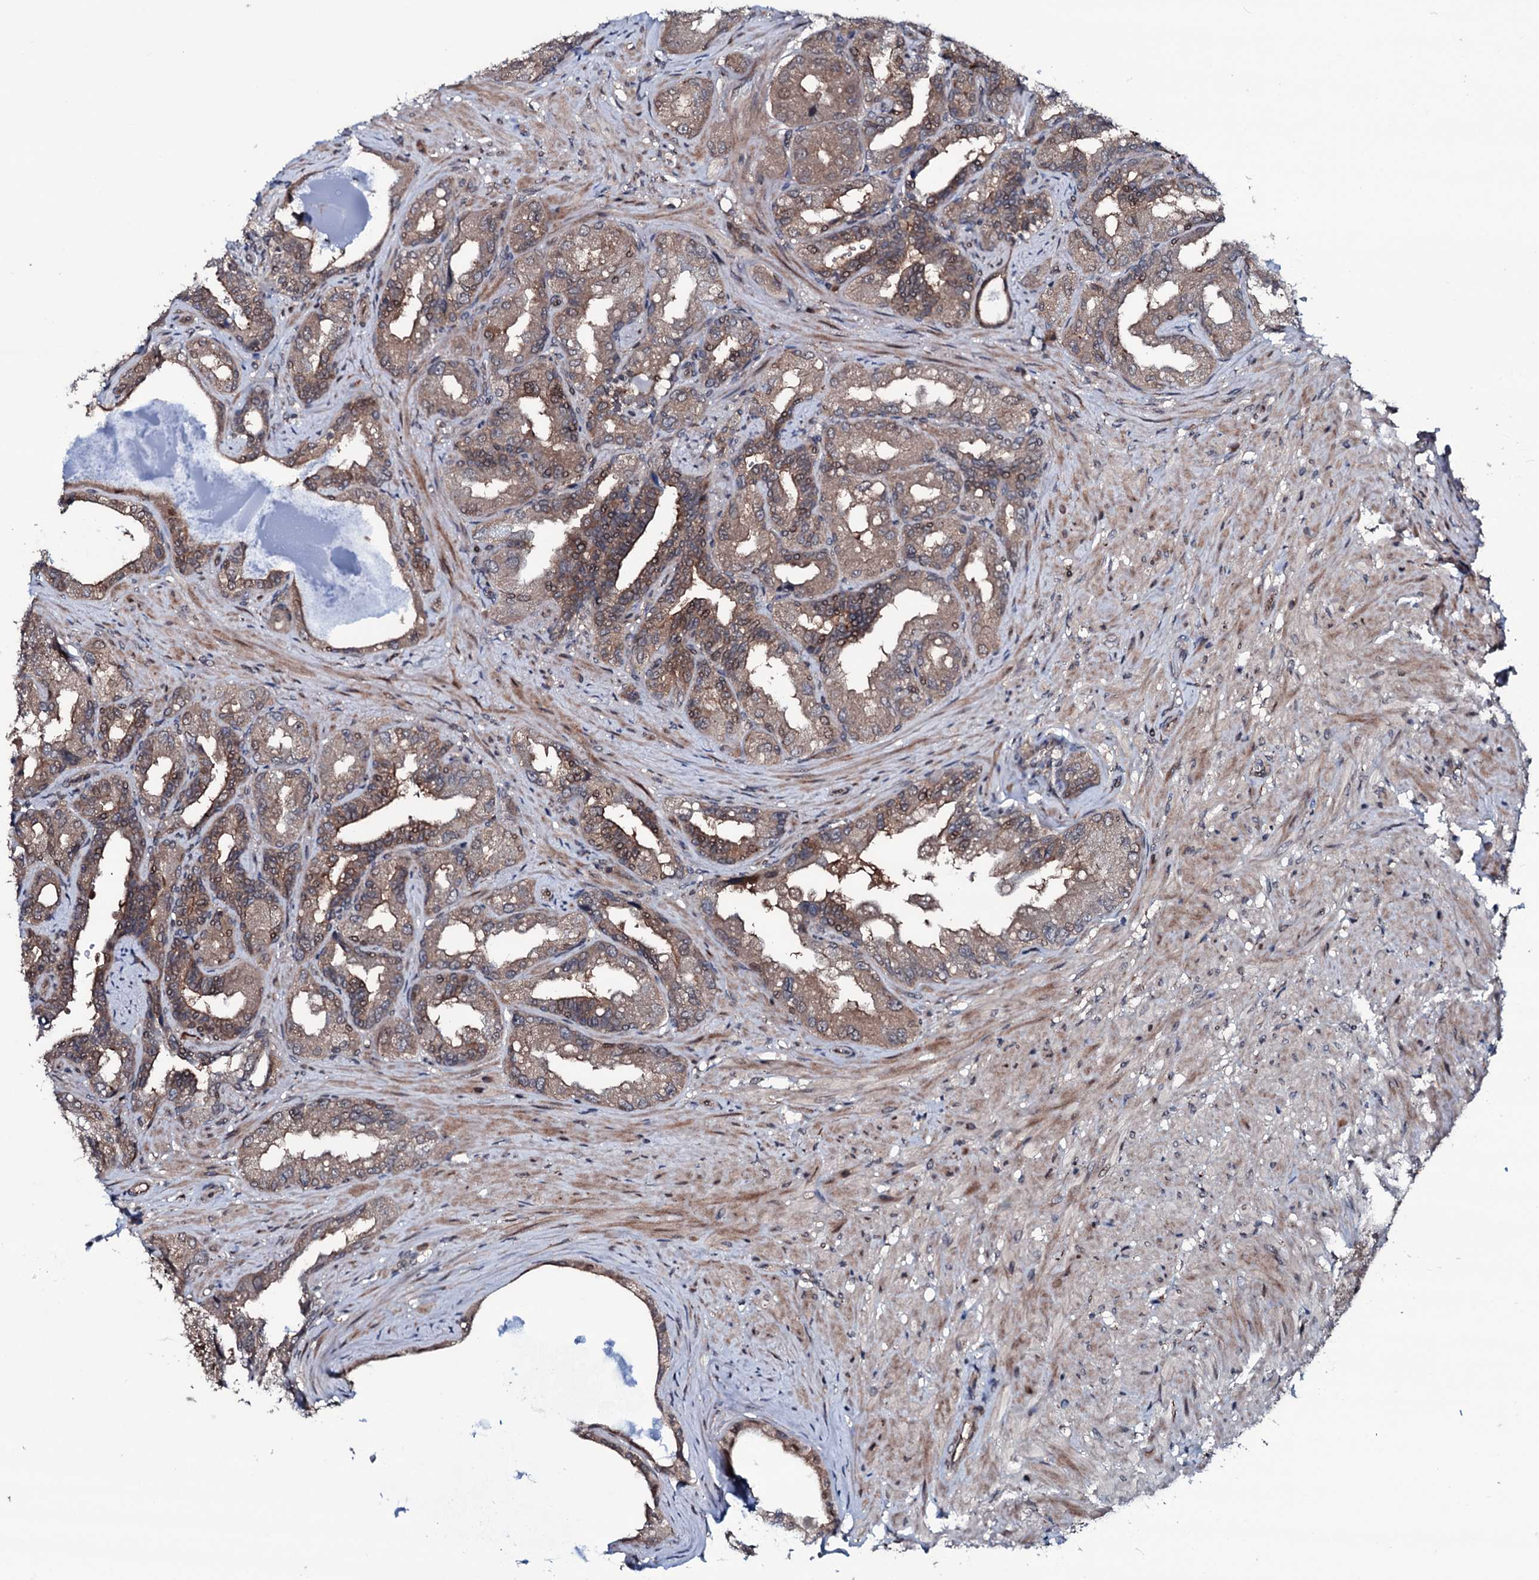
{"staining": {"intensity": "moderate", "quantity": ">75%", "location": "cytoplasmic/membranous"}, "tissue": "seminal vesicle", "cell_type": "Glandular cells", "image_type": "normal", "snomed": [{"axis": "morphology", "description": "Normal tissue, NOS"}, {"axis": "topography", "description": "Seminal veicle"}, {"axis": "topography", "description": "Peripheral nerve tissue"}], "caption": "An IHC micrograph of benign tissue is shown. Protein staining in brown shows moderate cytoplasmic/membranous positivity in seminal vesicle within glandular cells.", "gene": "OGFOD2", "patient": {"sex": "male", "age": 63}}